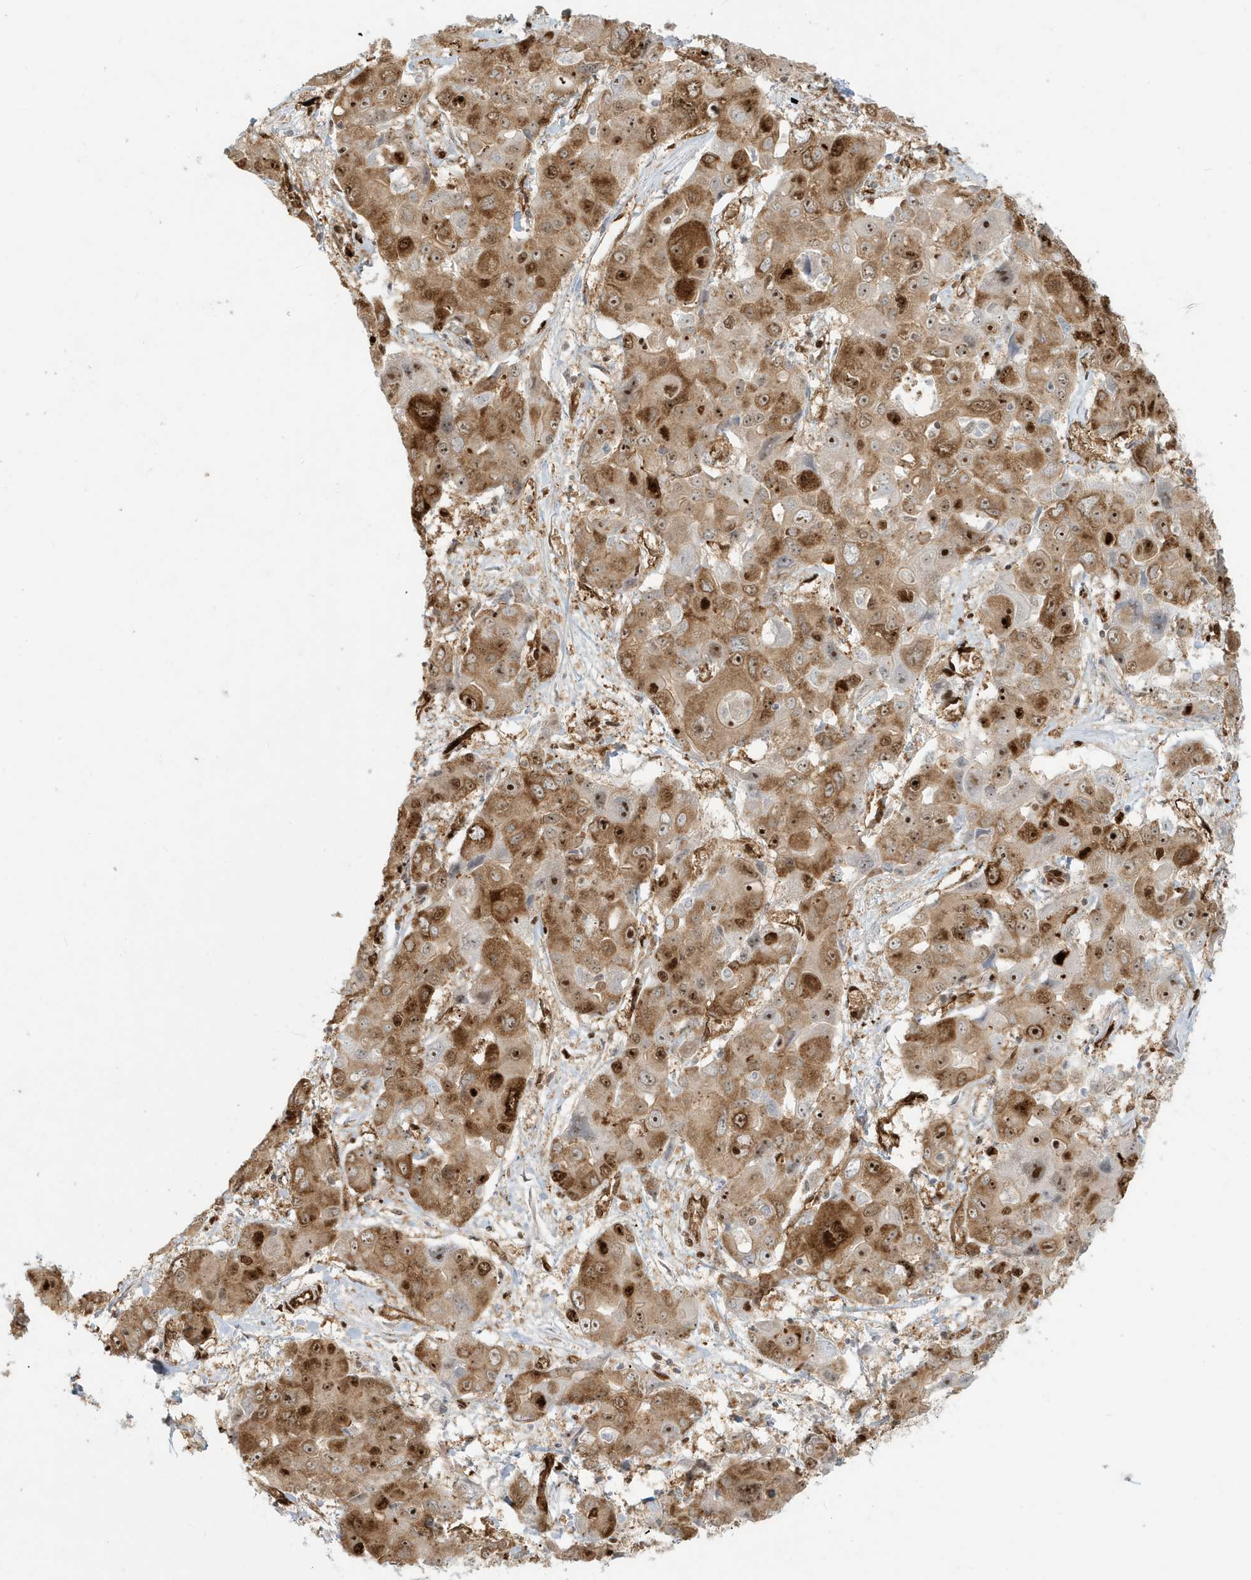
{"staining": {"intensity": "moderate", "quantity": ">75%", "location": "cytoplasmic/membranous,nuclear"}, "tissue": "liver cancer", "cell_type": "Tumor cells", "image_type": "cancer", "snomed": [{"axis": "morphology", "description": "Cholangiocarcinoma"}, {"axis": "topography", "description": "Liver"}], "caption": "DAB (3,3'-diaminobenzidine) immunohistochemical staining of liver cancer displays moderate cytoplasmic/membranous and nuclear protein staining in approximately >75% of tumor cells.", "gene": "CKS2", "patient": {"sex": "male", "age": 67}}